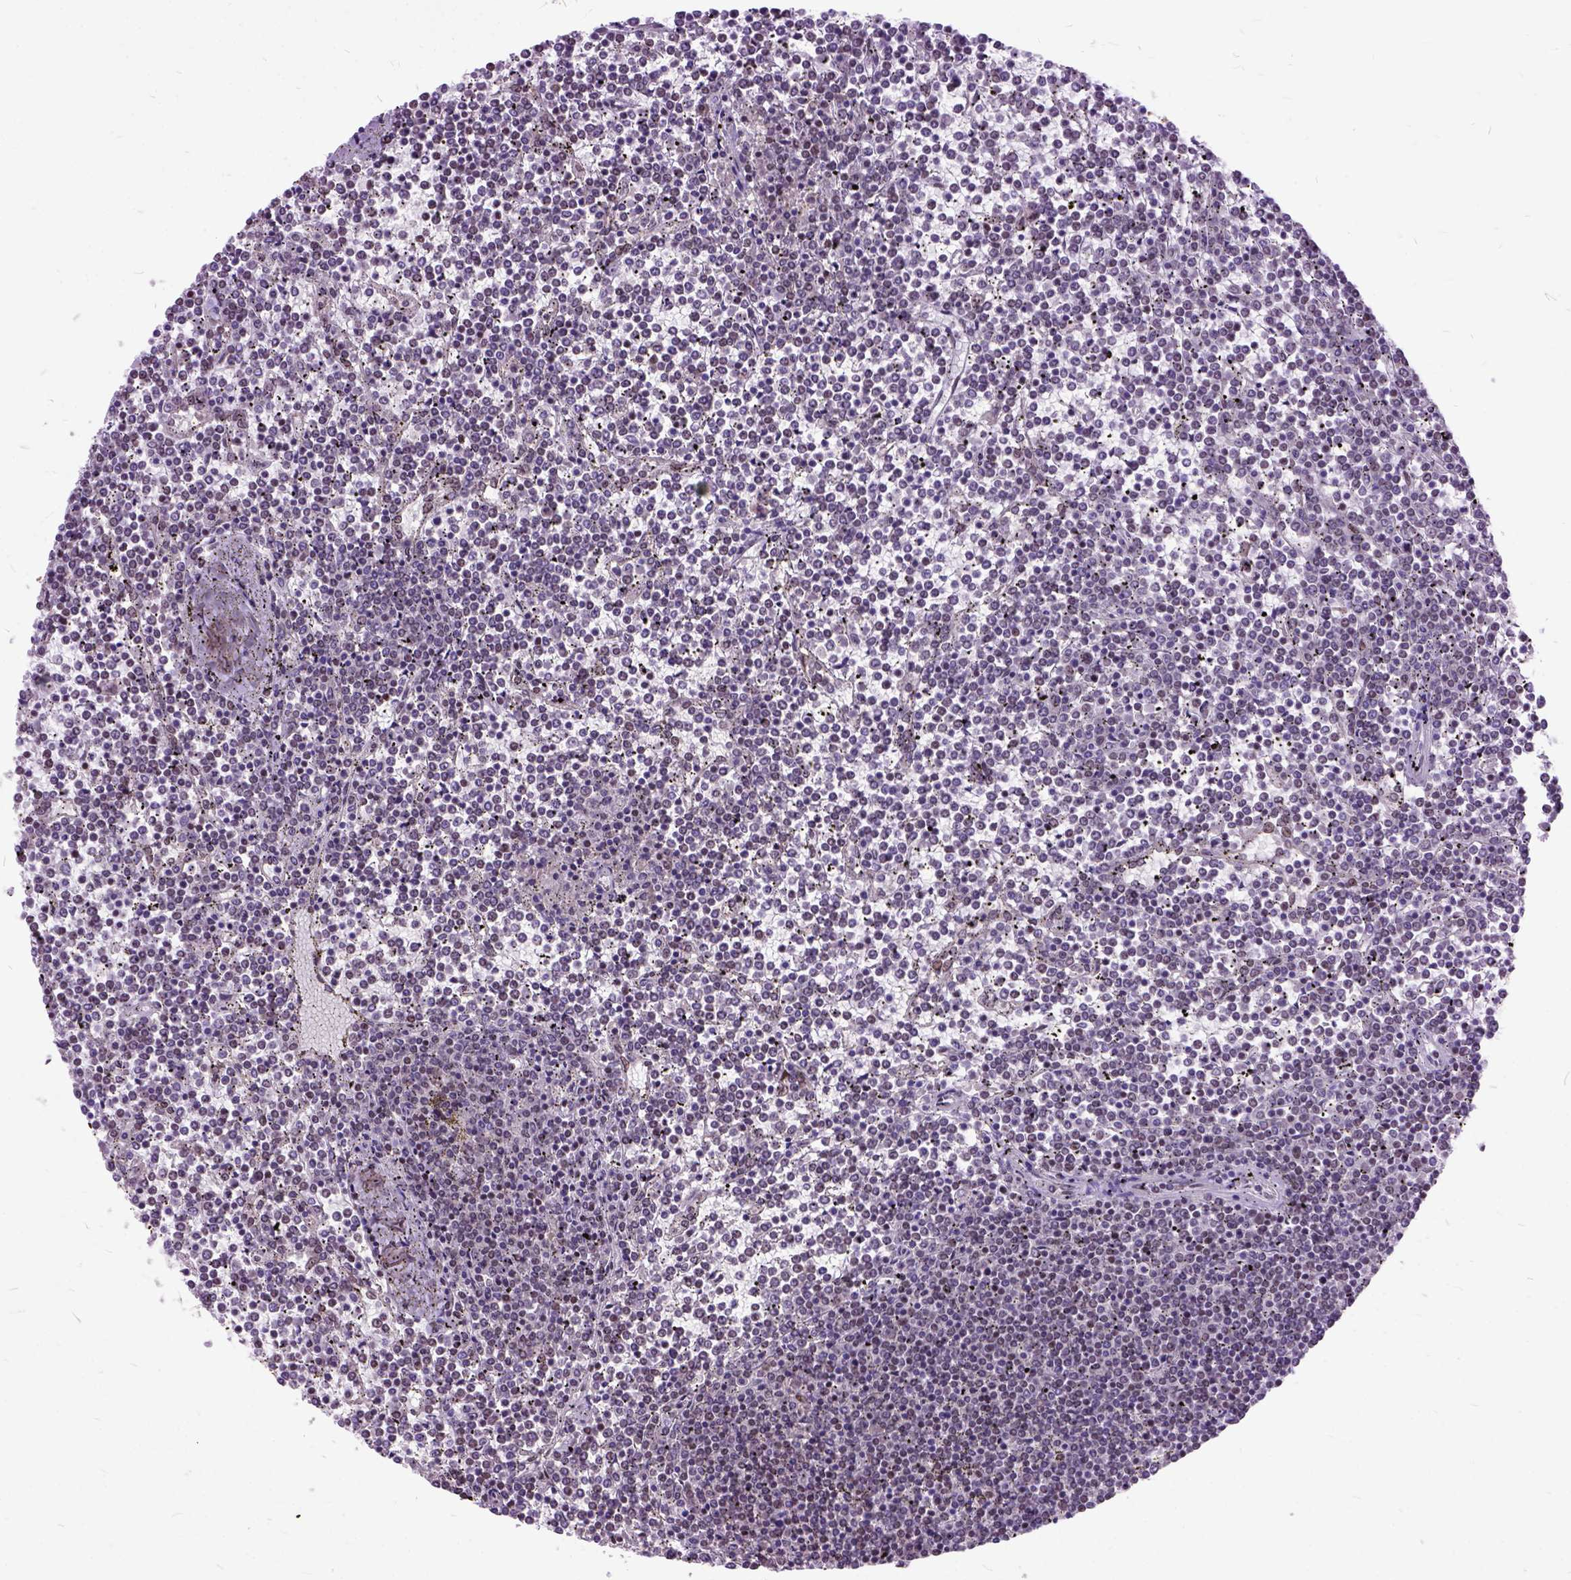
{"staining": {"intensity": "negative", "quantity": "none", "location": "none"}, "tissue": "lymphoma", "cell_type": "Tumor cells", "image_type": "cancer", "snomed": [{"axis": "morphology", "description": "Malignant lymphoma, non-Hodgkin's type, Low grade"}, {"axis": "topography", "description": "Spleen"}], "caption": "The image reveals no significant positivity in tumor cells of malignant lymphoma, non-Hodgkin's type (low-grade).", "gene": "ORC5", "patient": {"sex": "female", "age": 19}}